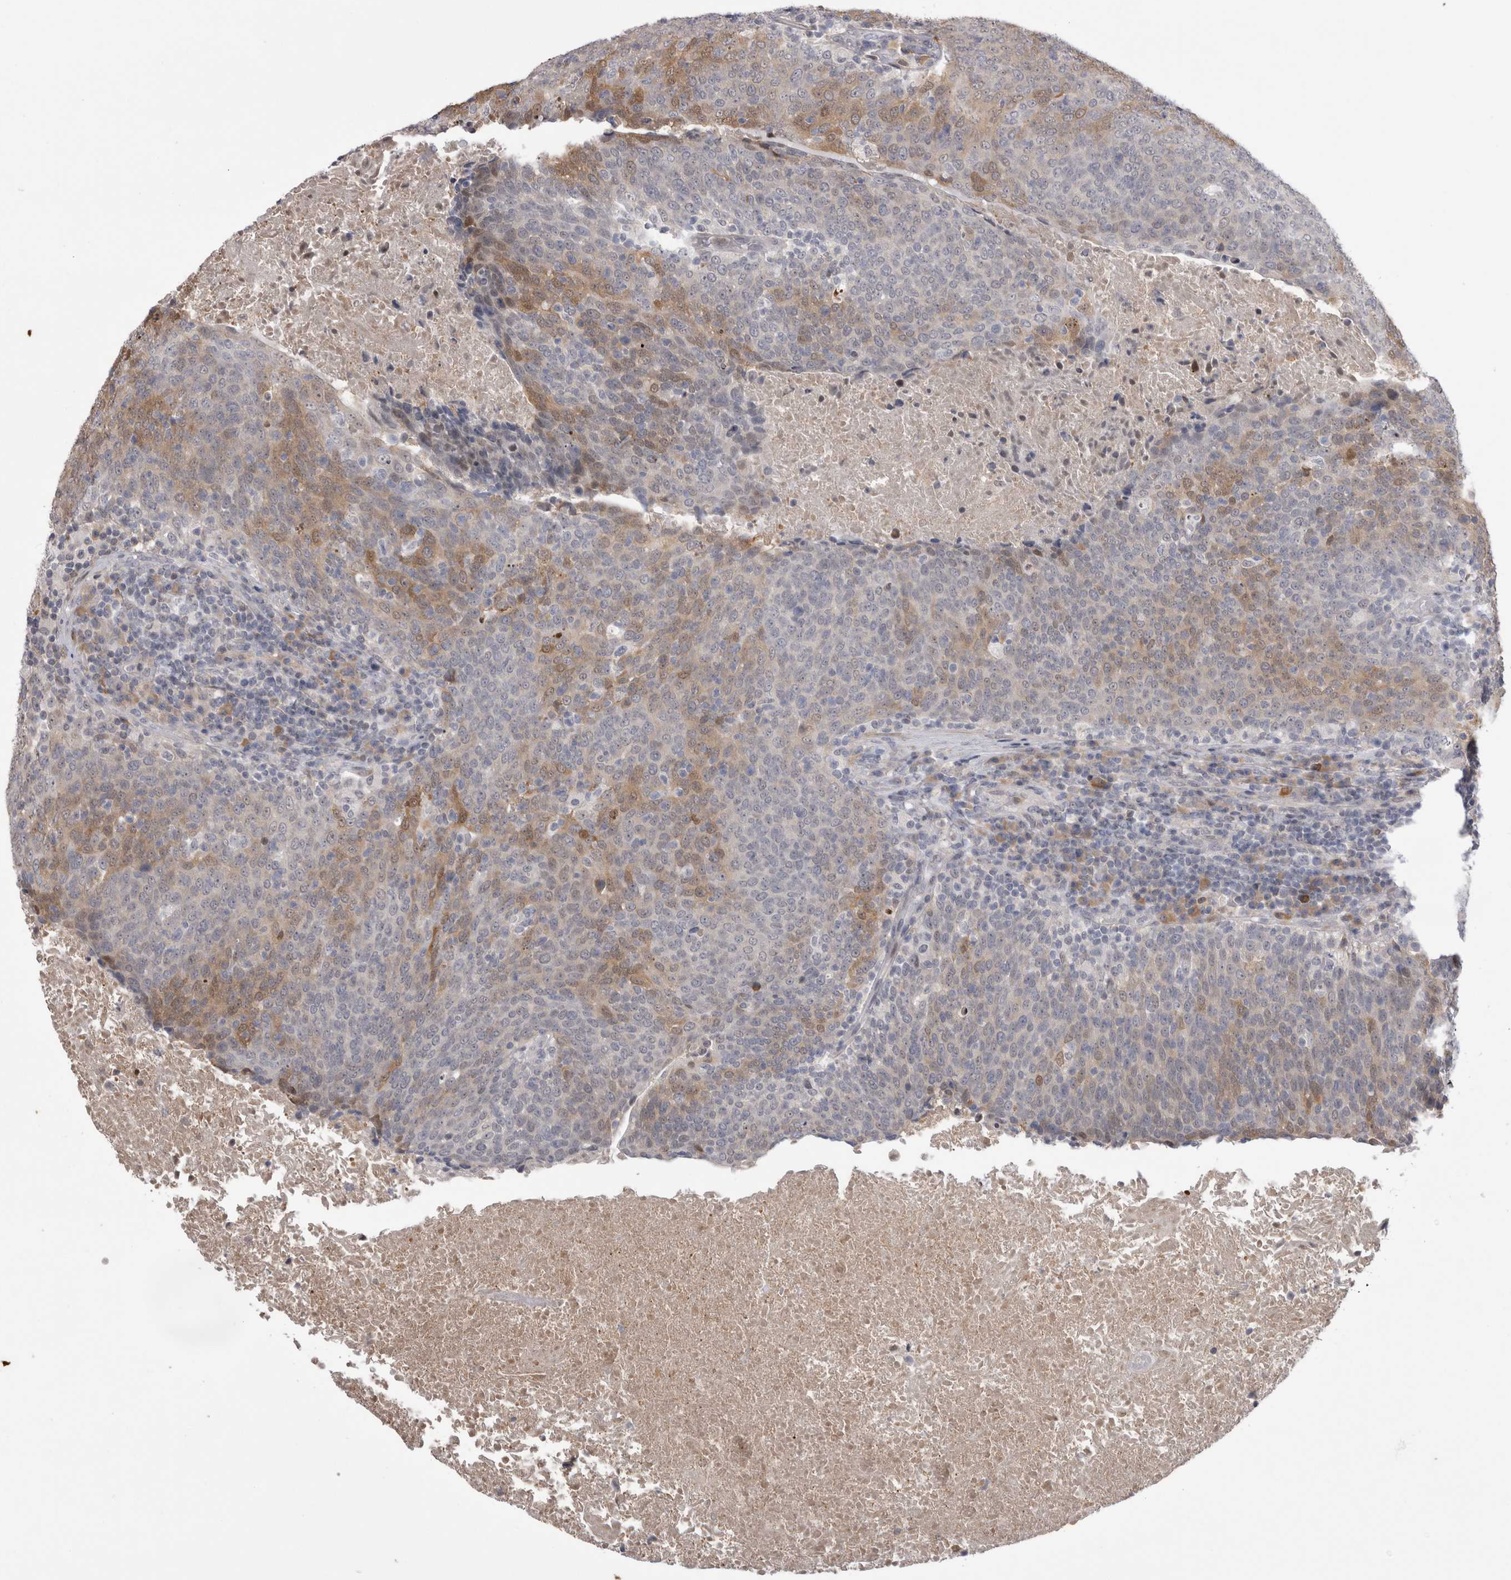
{"staining": {"intensity": "weak", "quantity": "25%-75%", "location": "cytoplasmic/membranous"}, "tissue": "head and neck cancer", "cell_type": "Tumor cells", "image_type": "cancer", "snomed": [{"axis": "morphology", "description": "Squamous cell carcinoma, NOS"}, {"axis": "morphology", "description": "Squamous cell carcinoma, metastatic, NOS"}, {"axis": "topography", "description": "Lymph node"}, {"axis": "topography", "description": "Head-Neck"}], "caption": "Tumor cells exhibit low levels of weak cytoplasmic/membranous positivity in about 25%-75% of cells in human metastatic squamous cell carcinoma (head and neck).", "gene": "CHIC2", "patient": {"sex": "male", "age": 62}}